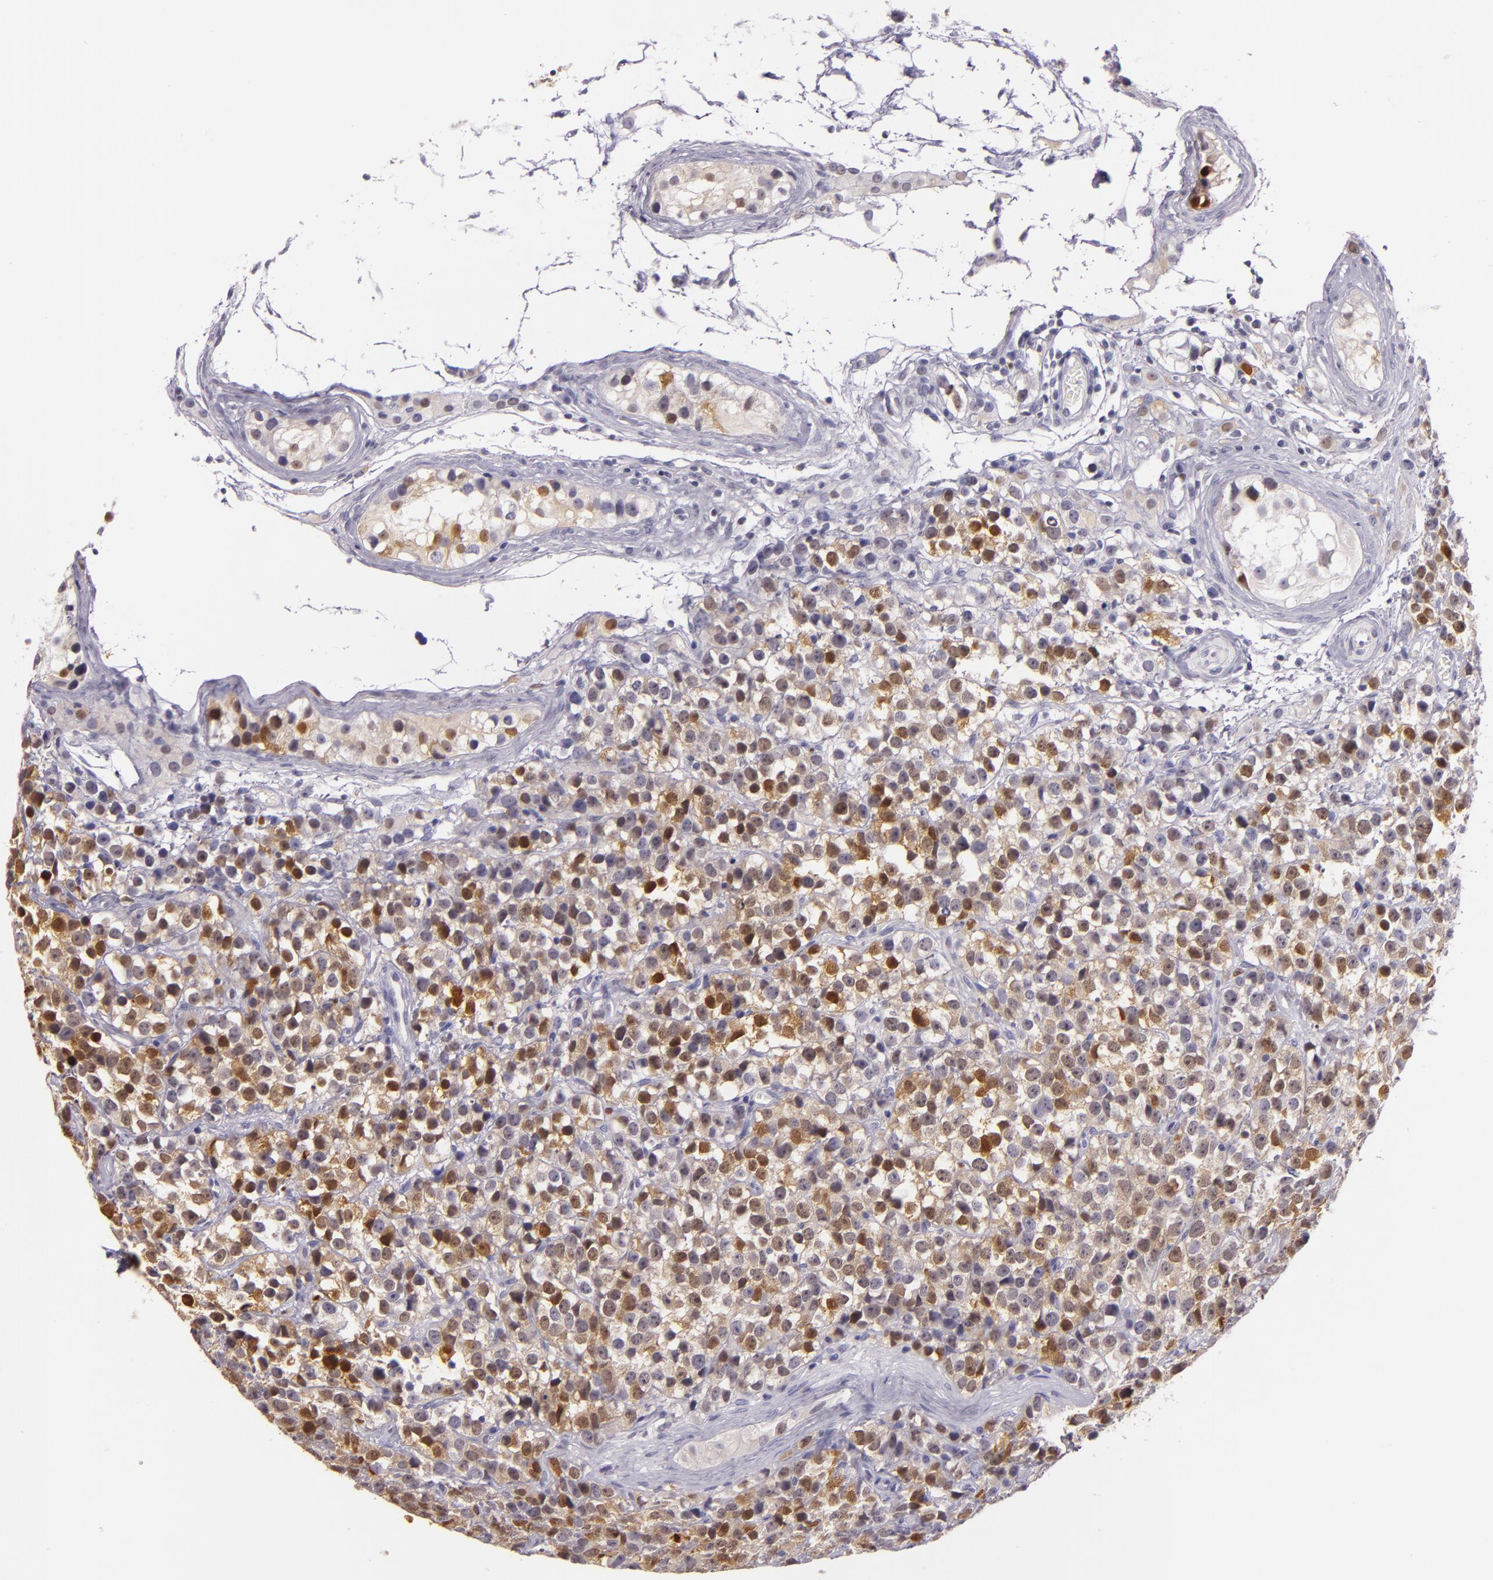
{"staining": {"intensity": "moderate", "quantity": "<25%", "location": "nuclear"}, "tissue": "testis cancer", "cell_type": "Tumor cells", "image_type": "cancer", "snomed": [{"axis": "morphology", "description": "Seminoma, NOS"}, {"axis": "topography", "description": "Testis"}], "caption": "The histopathology image demonstrates a brown stain indicating the presence of a protein in the nuclear of tumor cells in testis cancer.", "gene": "MT1A", "patient": {"sex": "male", "age": 25}}